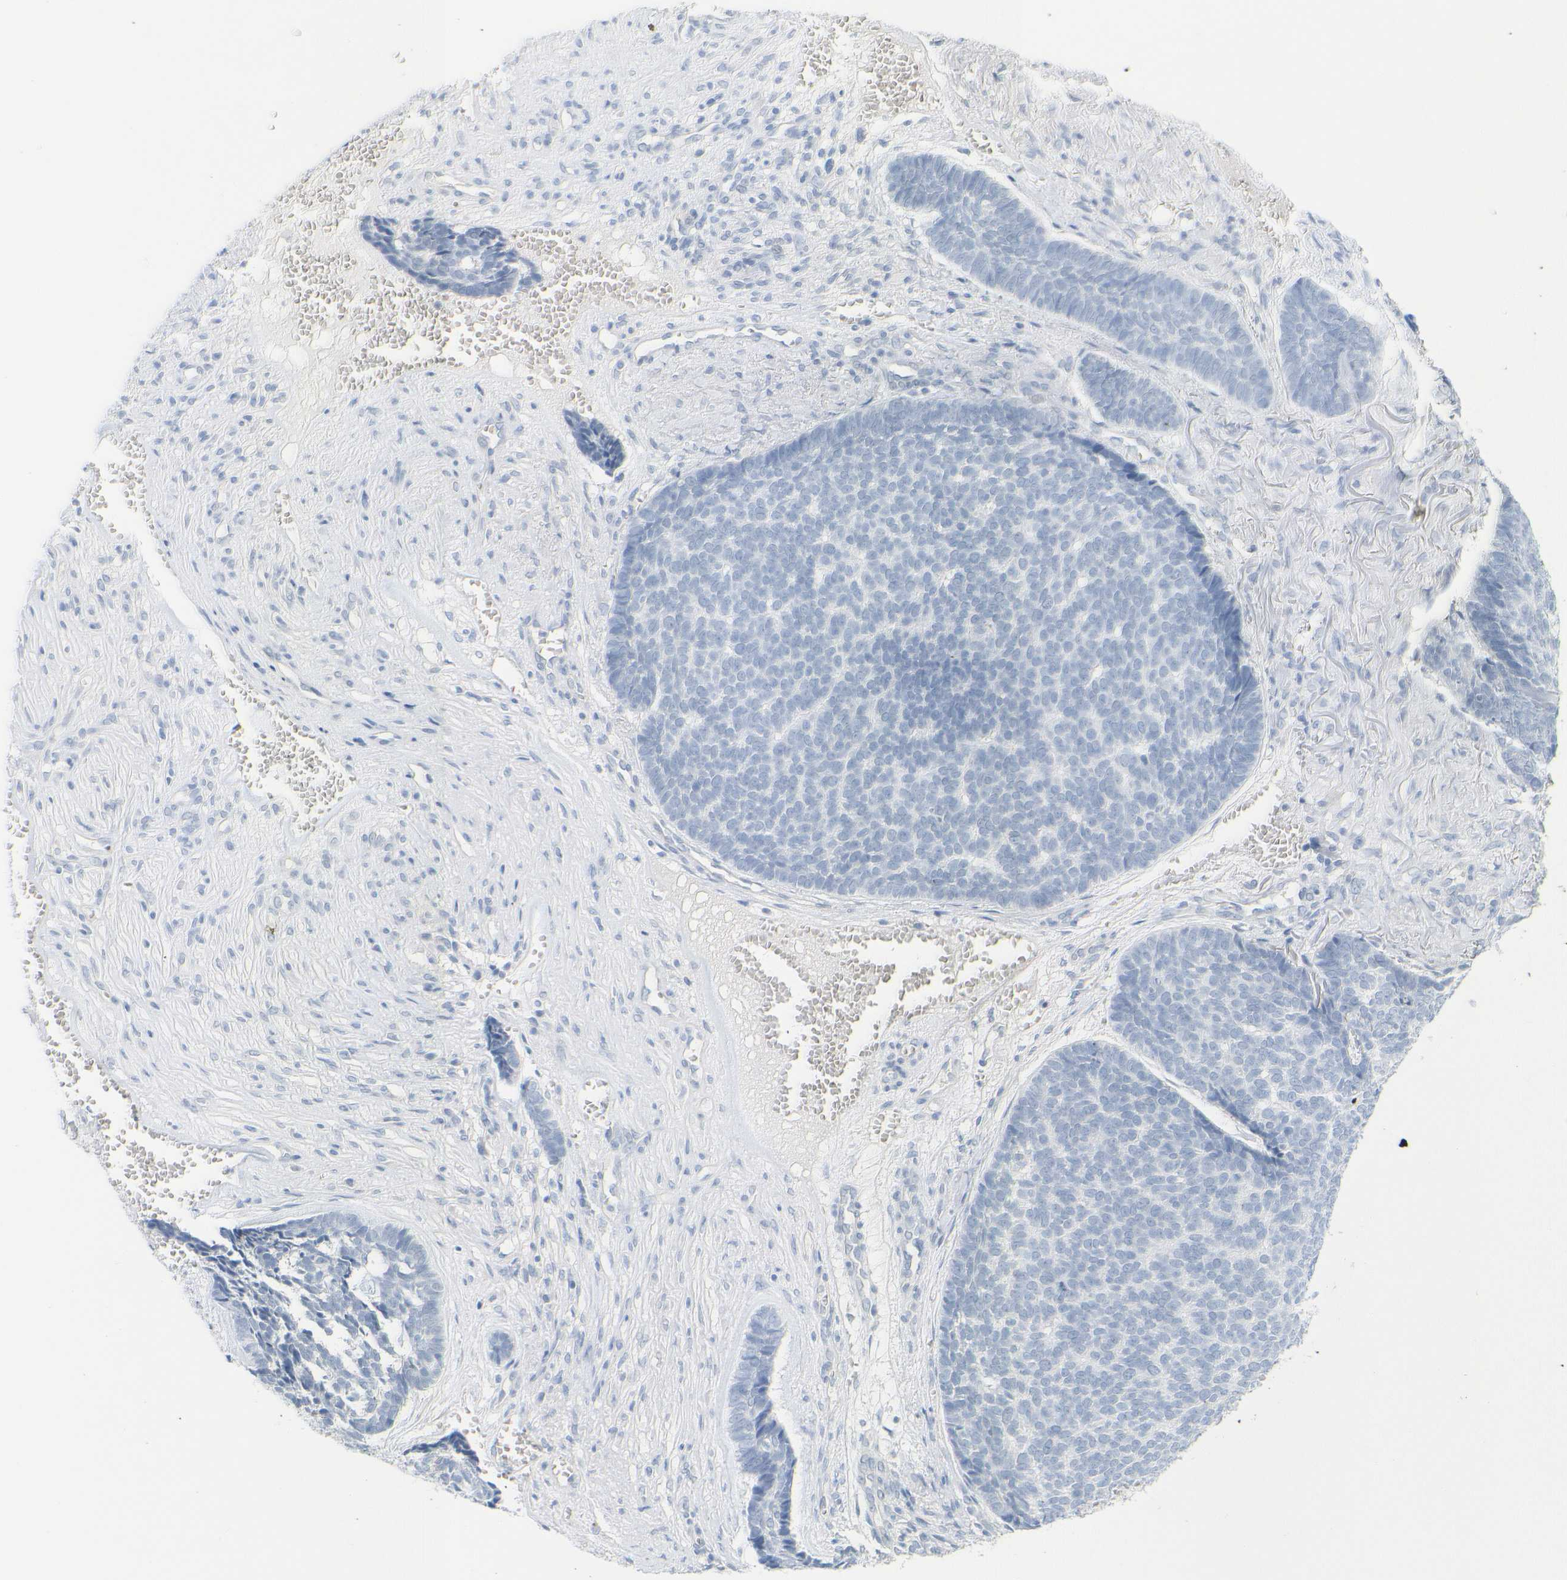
{"staining": {"intensity": "negative", "quantity": "none", "location": "none"}, "tissue": "skin cancer", "cell_type": "Tumor cells", "image_type": "cancer", "snomed": [{"axis": "morphology", "description": "Basal cell carcinoma"}, {"axis": "topography", "description": "Skin"}], "caption": "A photomicrograph of skin basal cell carcinoma stained for a protein demonstrates no brown staining in tumor cells. The staining is performed using DAB brown chromogen with nuclei counter-stained in using hematoxylin.", "gene": "OPN1SW", "patient": {"sex": "male", "age": 84}}